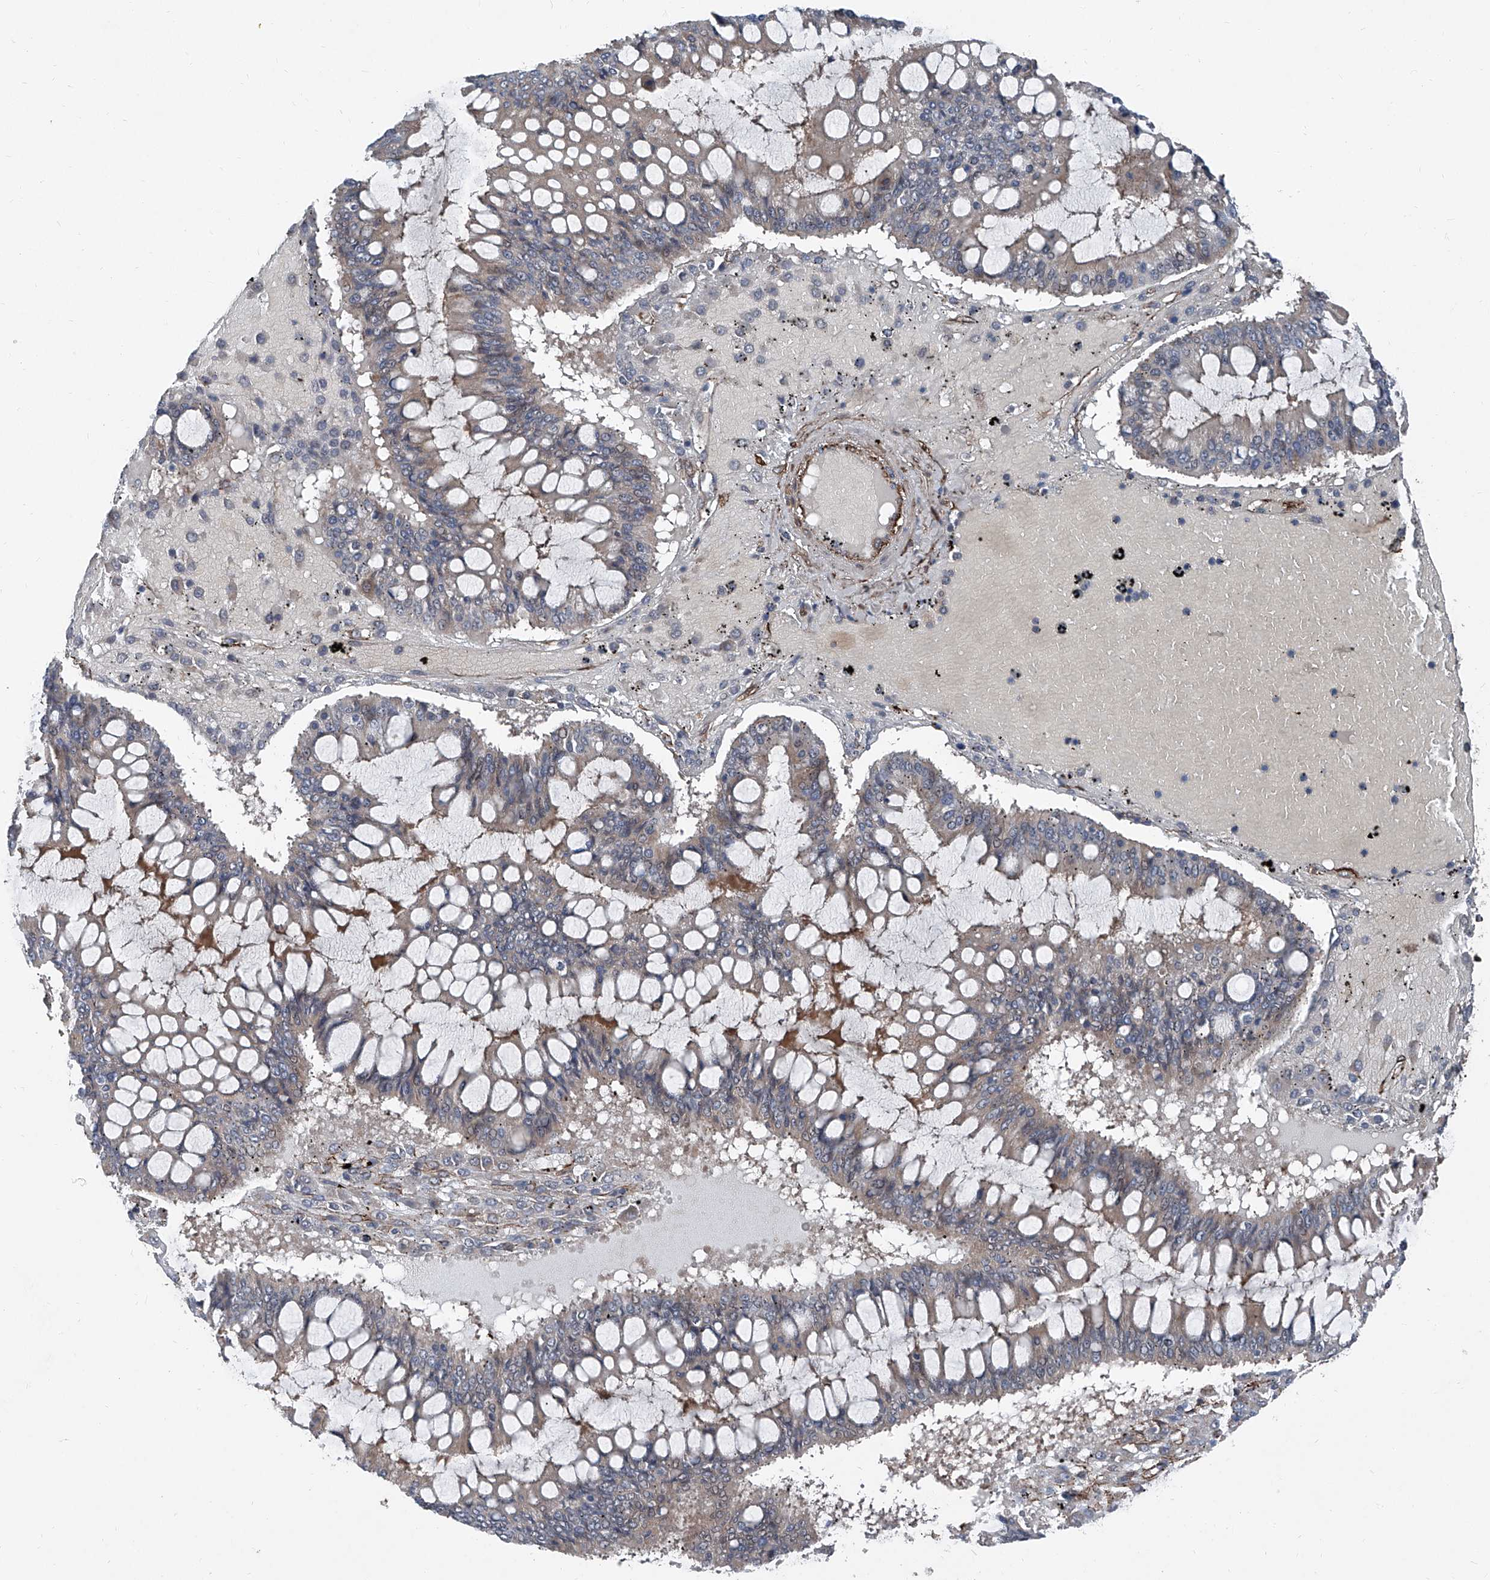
{"staining": {"intensity": "weak", "quantity": "25%-75%", "location": "cytoplasmic/membranous"}, "tissue": "ovarian cancer", "cell_type": "Tumor cells", "image_type": "cancer", "snomed": [{"axis": "morphology", "description": "Cystadenocarcinoma, mucinous, NOS"}, {"axis": "topography", "description": "Ovary"}], "caption": "Immunohistochemical staining of ovarian mucinous cystadenocarcinoma shows weak cytoplasmic/membranous protein expression in about 25%-75% of tumor cells.", "gene": "COA7", "patient": {"sex": "female", "age": 73}}